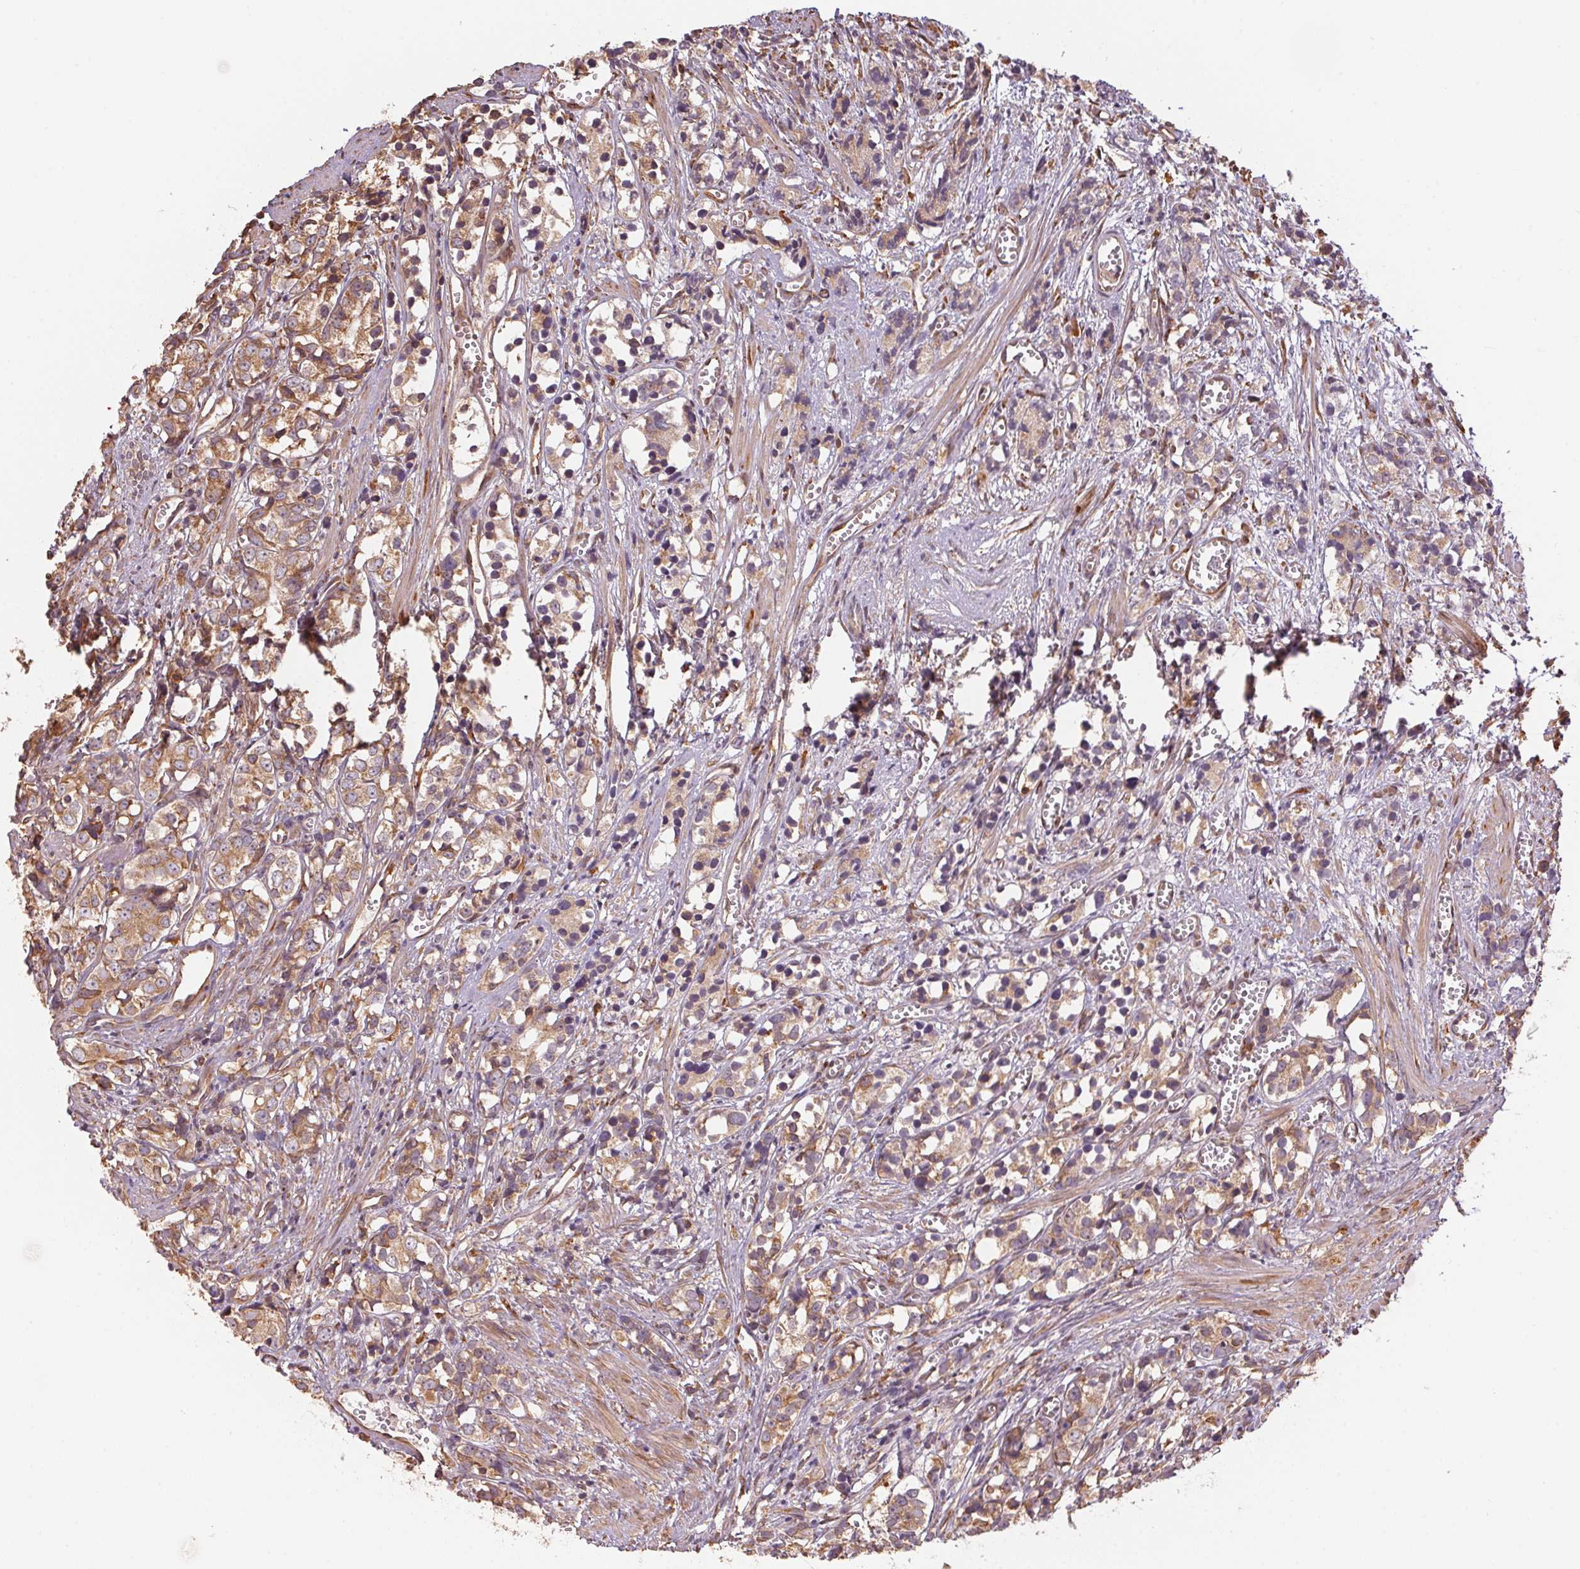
{"staining": {"intensity": "moderate", "quantity": ">75%", "location": "cytoplasmic/membranous"}, "tissue": "prostate cancer", "cell_type": "Tumor cells", "image_type": "cancer", "snomed": [{"axis": "morphology", "description": "Adenocarcinoma, High grade"}, {"axis": "topography", "description": "Prostate"}], "caption": "Prostate cancer (high-grade adenocarcinoma) stained with DAB immunohistochemistry exhibits medium levels of moderate cytoplasmic/membranous positivity in approximately >75% of tumor cells.", "gene": "C6orf163", "patient": {"sex": "male", "age": 77}}